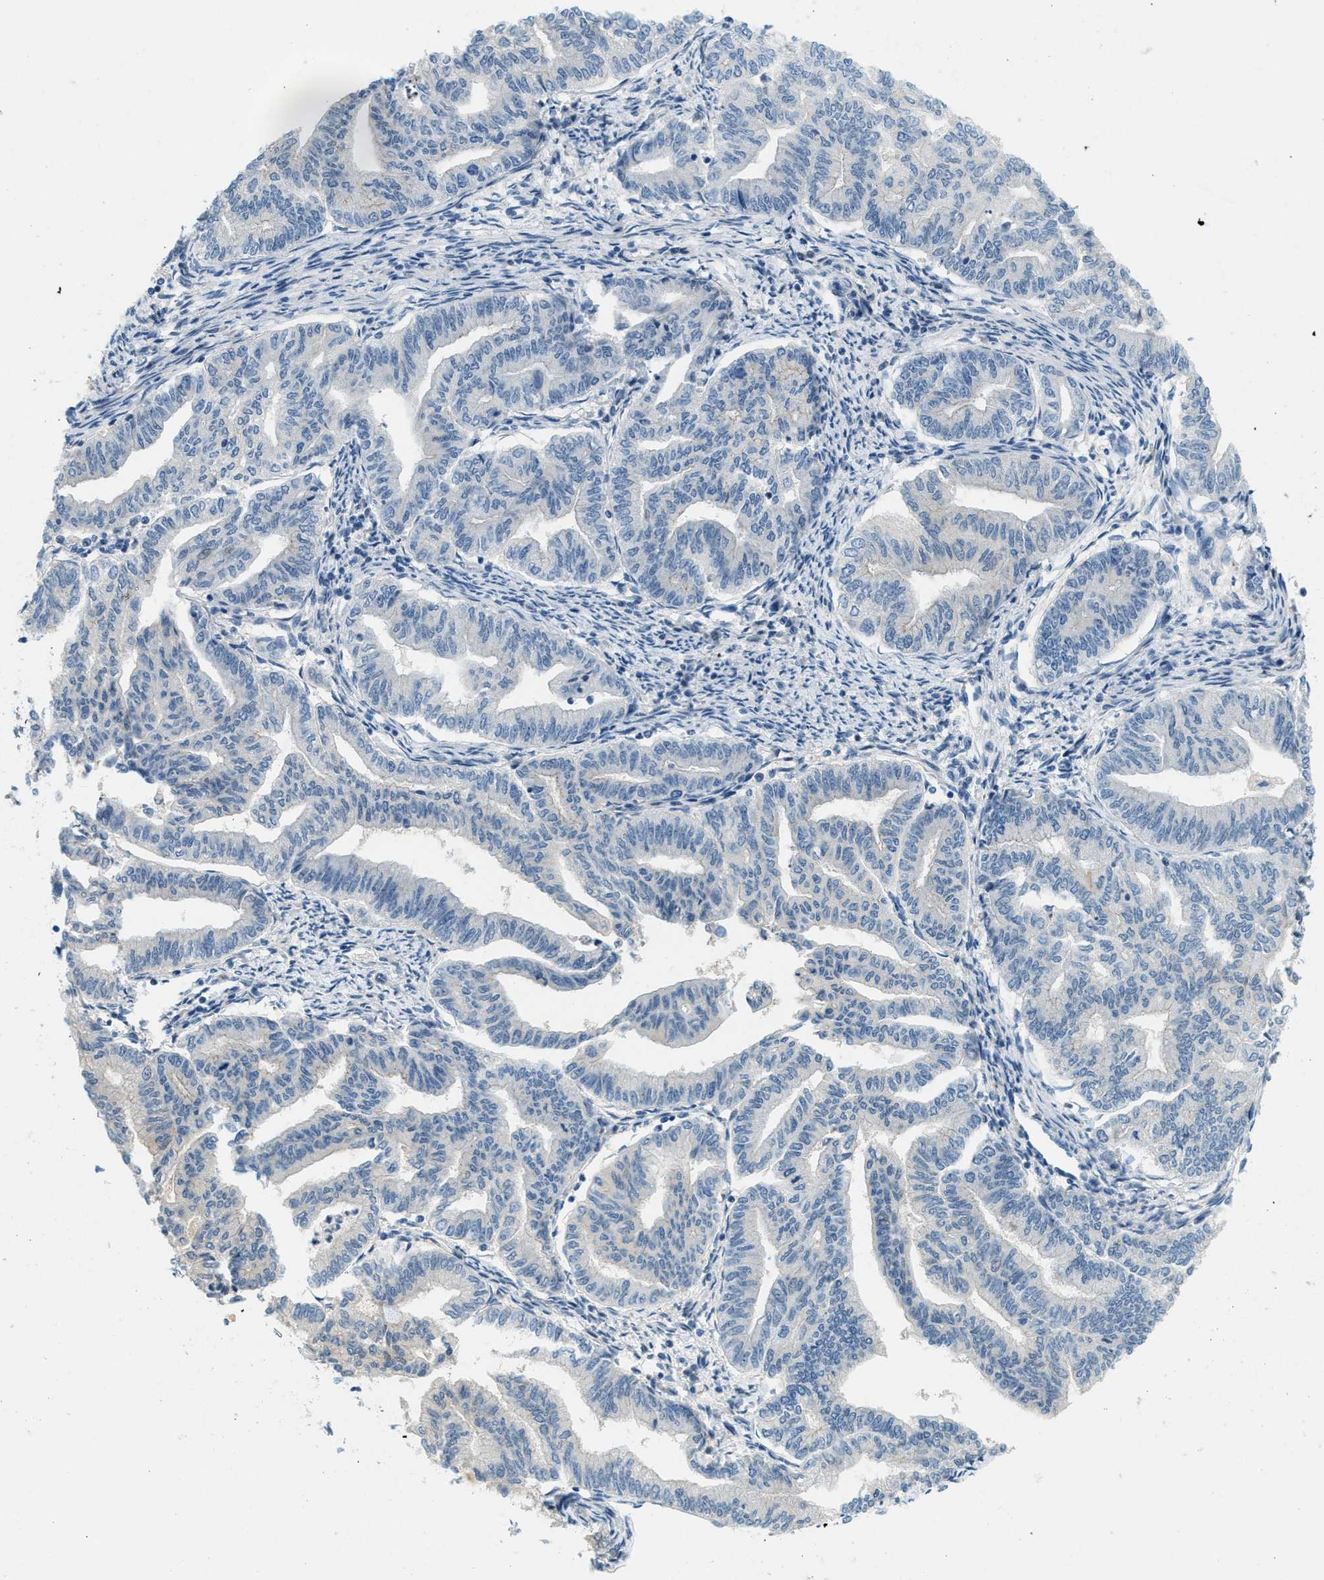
{"staining": {"intensity": "negative", "quantity": "none", "location": "none"}, "tissue": "endometrial cancer", "cell_type": "Tumor cells", "image_type": "cancer", "snomed": [{"axis": "morphology", "description": "Adenocarcinoma, NOS"}, {"axis": "topography", "description": "Endometrium"}], "caption": "Tumor cells are negative for protein expression in human endometrial cancer.", "gene": "CYP4X1", "patient": {"sex": "female", "age": 79}}